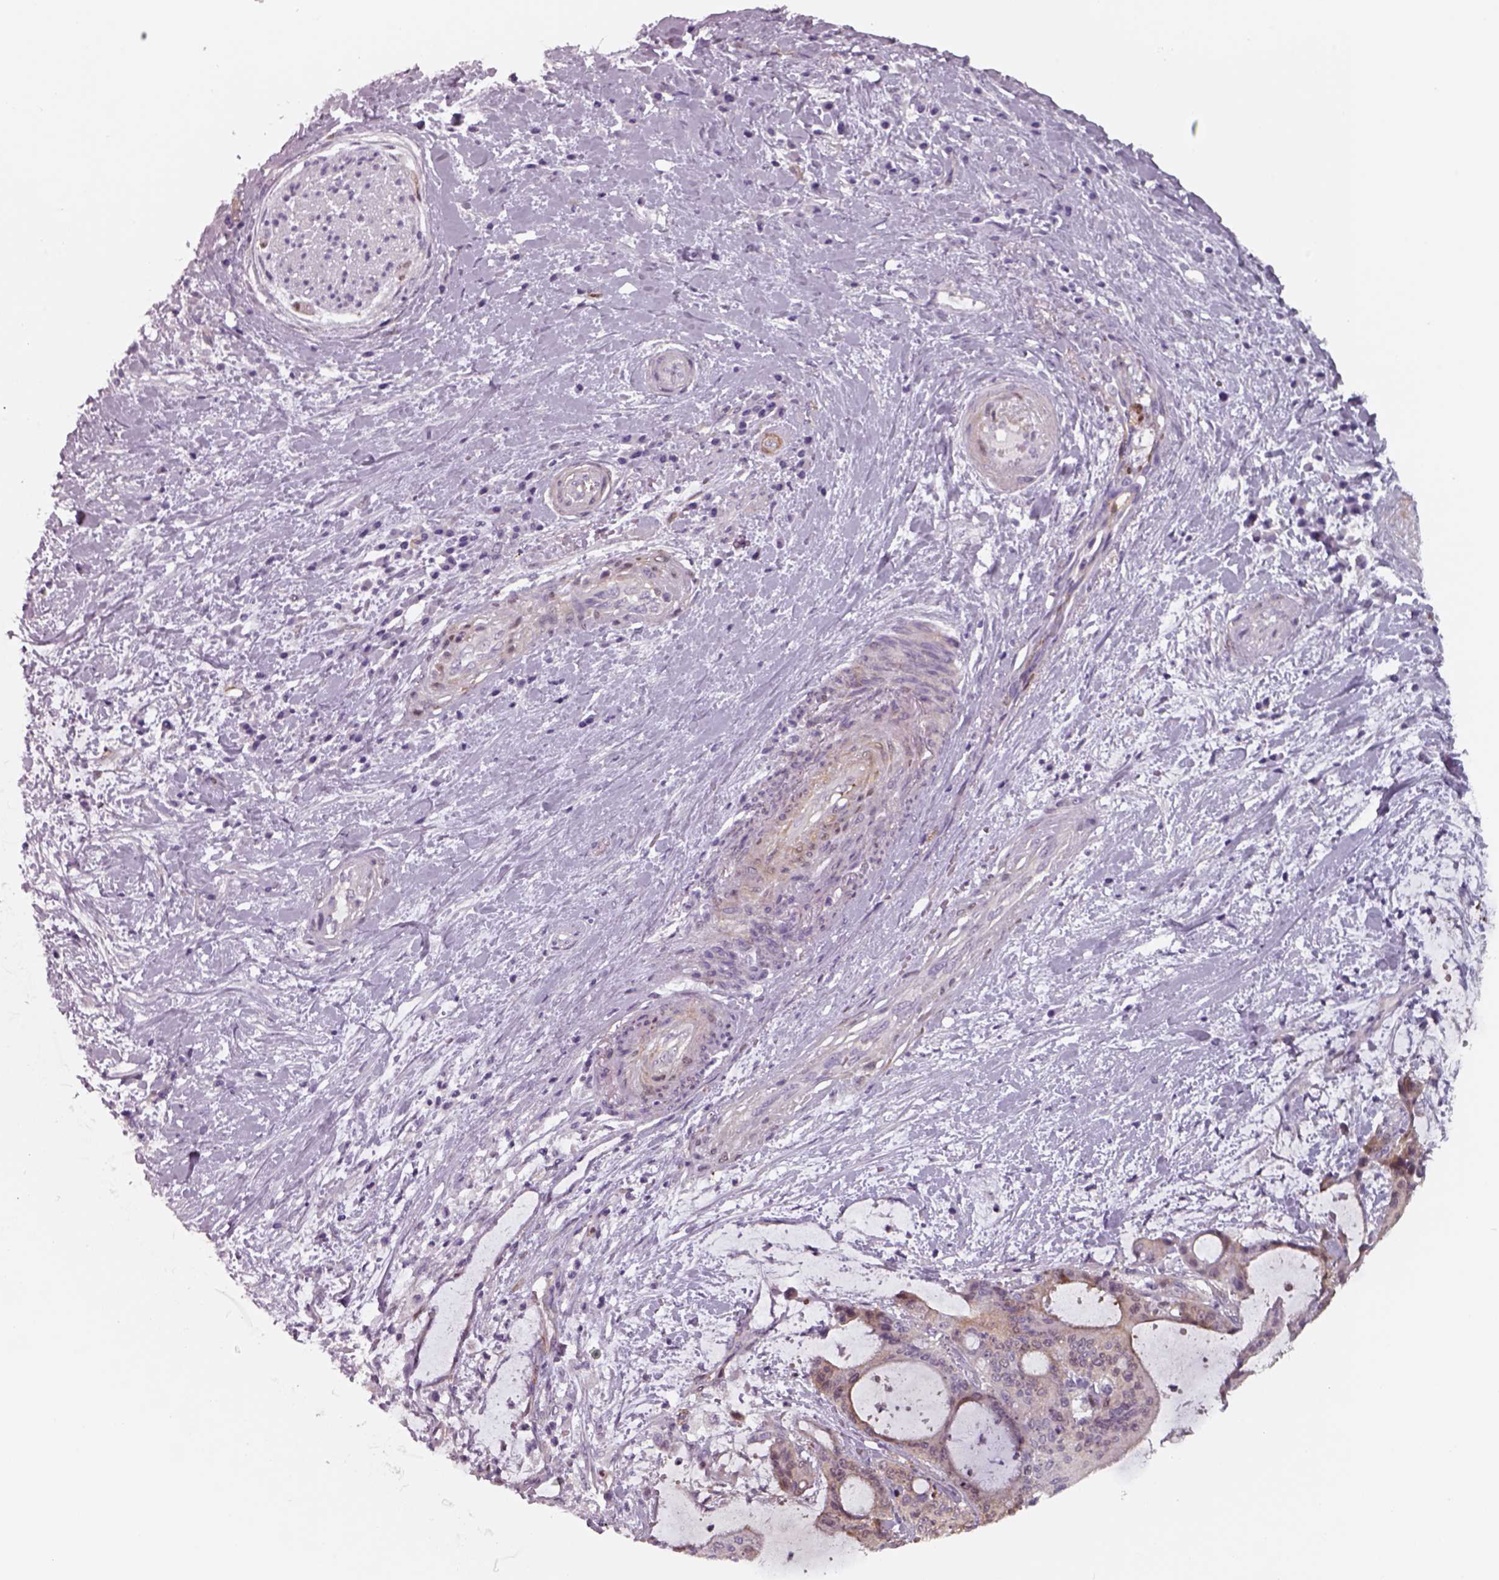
{"staining": {"intensity": "negative", "quantity": "none", "location": "none"}, "tissue": "liver cancer", "cell_type": "Tumor cells", "image_type": "cancer", "snomed": [{"axis": "morphology", "description": "Cholangiocarcinoma"}, {"axis": "topography", "description": "Liver"}], "caption": "This is a histopathology image of IHC staining of liver cholangiocarcinoma, which shows no staining in tumor cells.", "gene": "ISYNA1", "patient": {"sex": "female", "age": 73}}